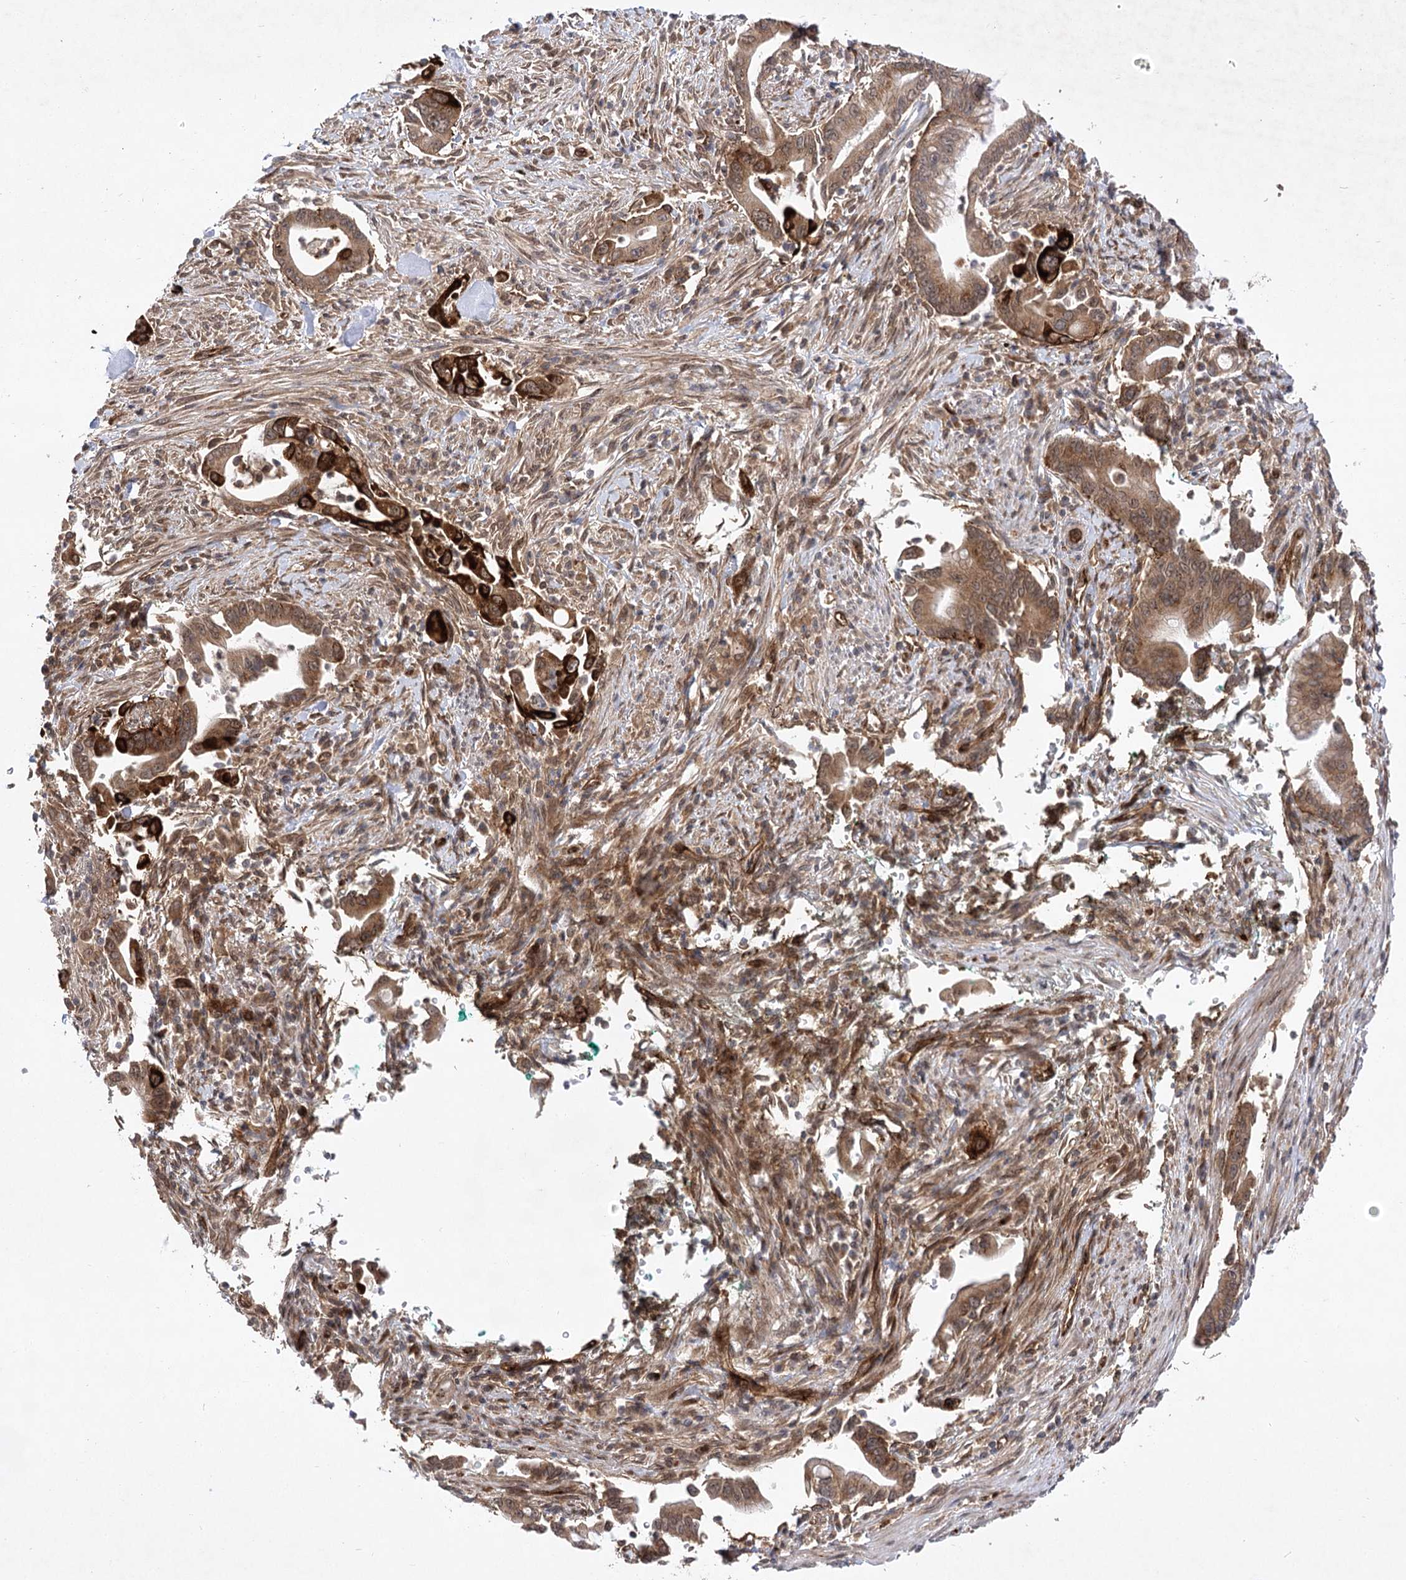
{"staining": {"intensity": "strong", "quantity": "25%-75%", "location": "cytoplasmic/membranous"}, "tissue": "pancreatic cancer", "cell_type": "Tumor cells", "image_type": "cancer", "snomed": [{"axis": "morphology", "description": "Adenocarcinoma, NOS"}, {"axis": "topography", "description": "Pancreas"}], "caption": "High-magnification brightfield microscopy of adenocarcinoma (pancreatic) stained with DAB (brown) and counterstained with hematoxylin (blue). tumor cells exhibit strong cytoplasmic/membranous expression is appreciated in about25%-75% of cells.", "gene": "ARHGAP31", "patient": {"sex": "male", "age": 78}}